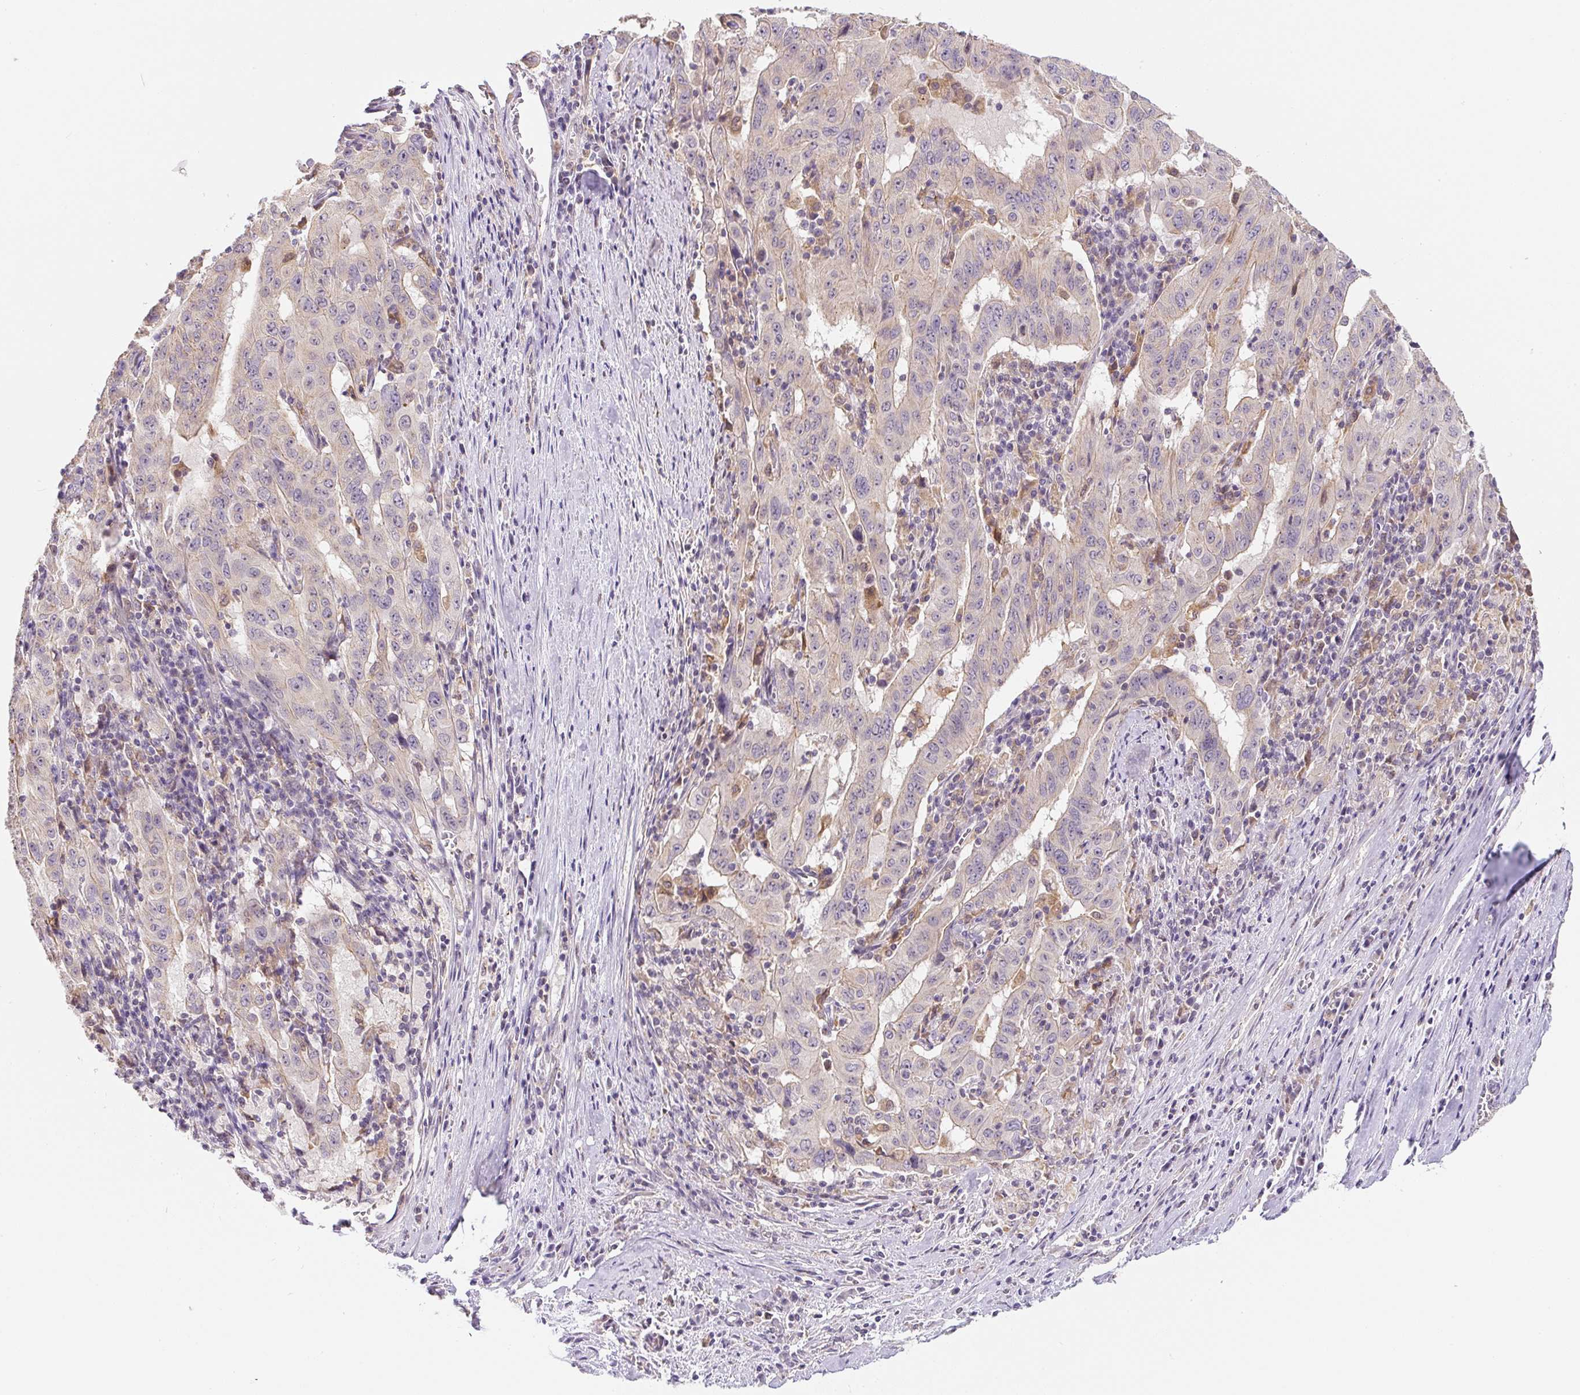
{"staining": {"intensity": "negative", "quantity": "none", "location": "none"}, "tissue": "pancreatic cancer", "cell_type": "Tumor cells", "image_type": "cancer", "snomed": [{"axis": "morphology", "description": "Adenocarcinoma, NOS"}, {"axis": "topography", "description": "Pancreas"}], "caption": "High power microscopy photomicrograph of an IHC histopathology image of adenocarcinoma (pancreatic), revealing no significant staining in tumor cells.", "gene": "PLA2G4A", "patient": {"sex": "male", "age": 63}}